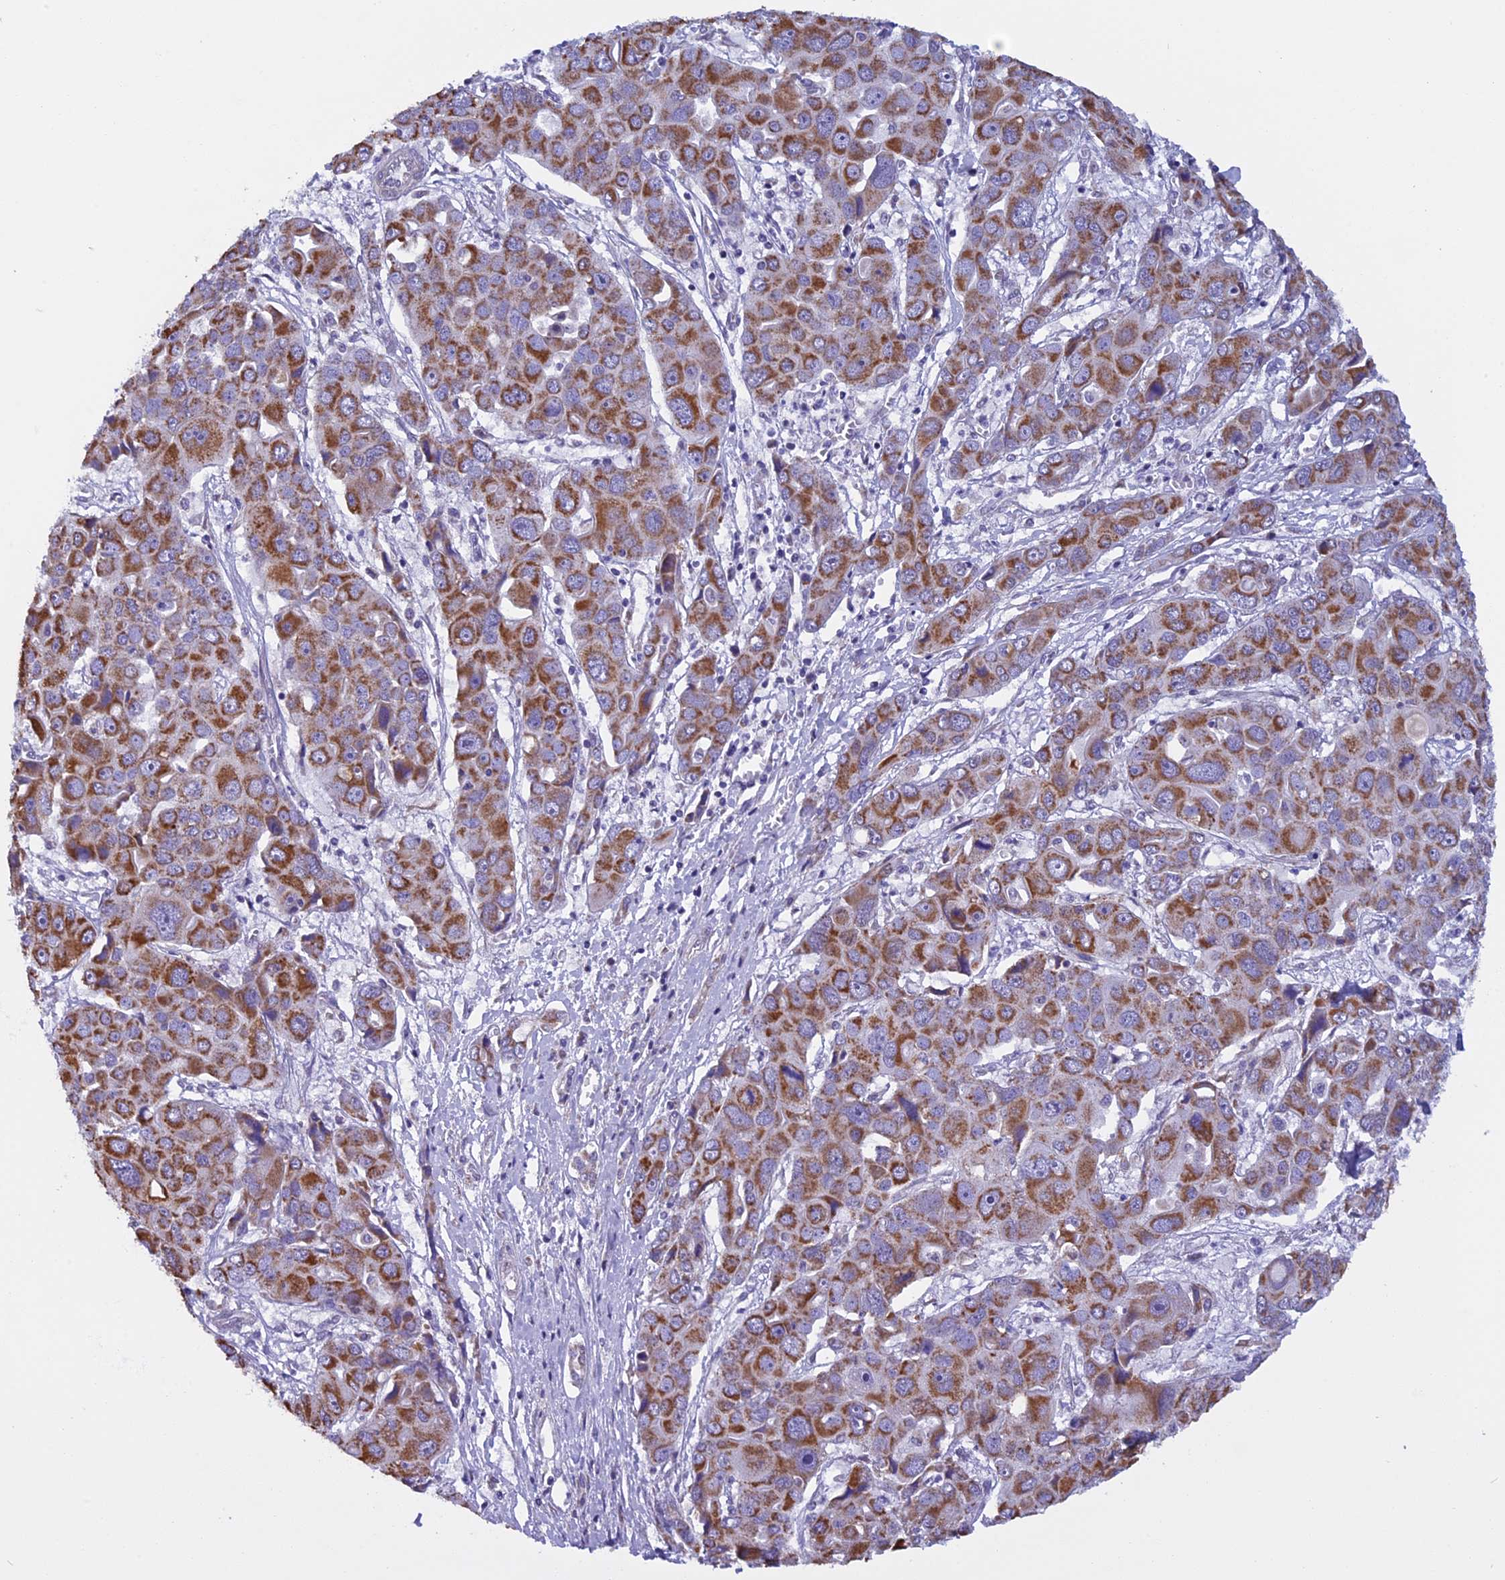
{"staining": {"intensity": "strong", "quantity": "25%-75%", "location": "cytoplasmic/membranous"}, "tissue": "liver cancer", "cell_type": "Tumor cells", "image_type": "cancer", "snomed": [{"axis": "morphology", "description": "Cholangiocarcinoma"}, {"axis": "topography", "description": "Liver"}], "caption": "Immunohistochemical staining of liver cancer (cholangiocarcinoma) demonstrates high levels of strong cytoplasmic/membranous protein positivity in approximately 25%-75% of tumor cells. (Stains: DAB in brown, nuclei in blue, Microscopy: brightfield microscopy at high magnification).", "gene": "ZNF317", "patient": {"sex": "male", "age": 67}}